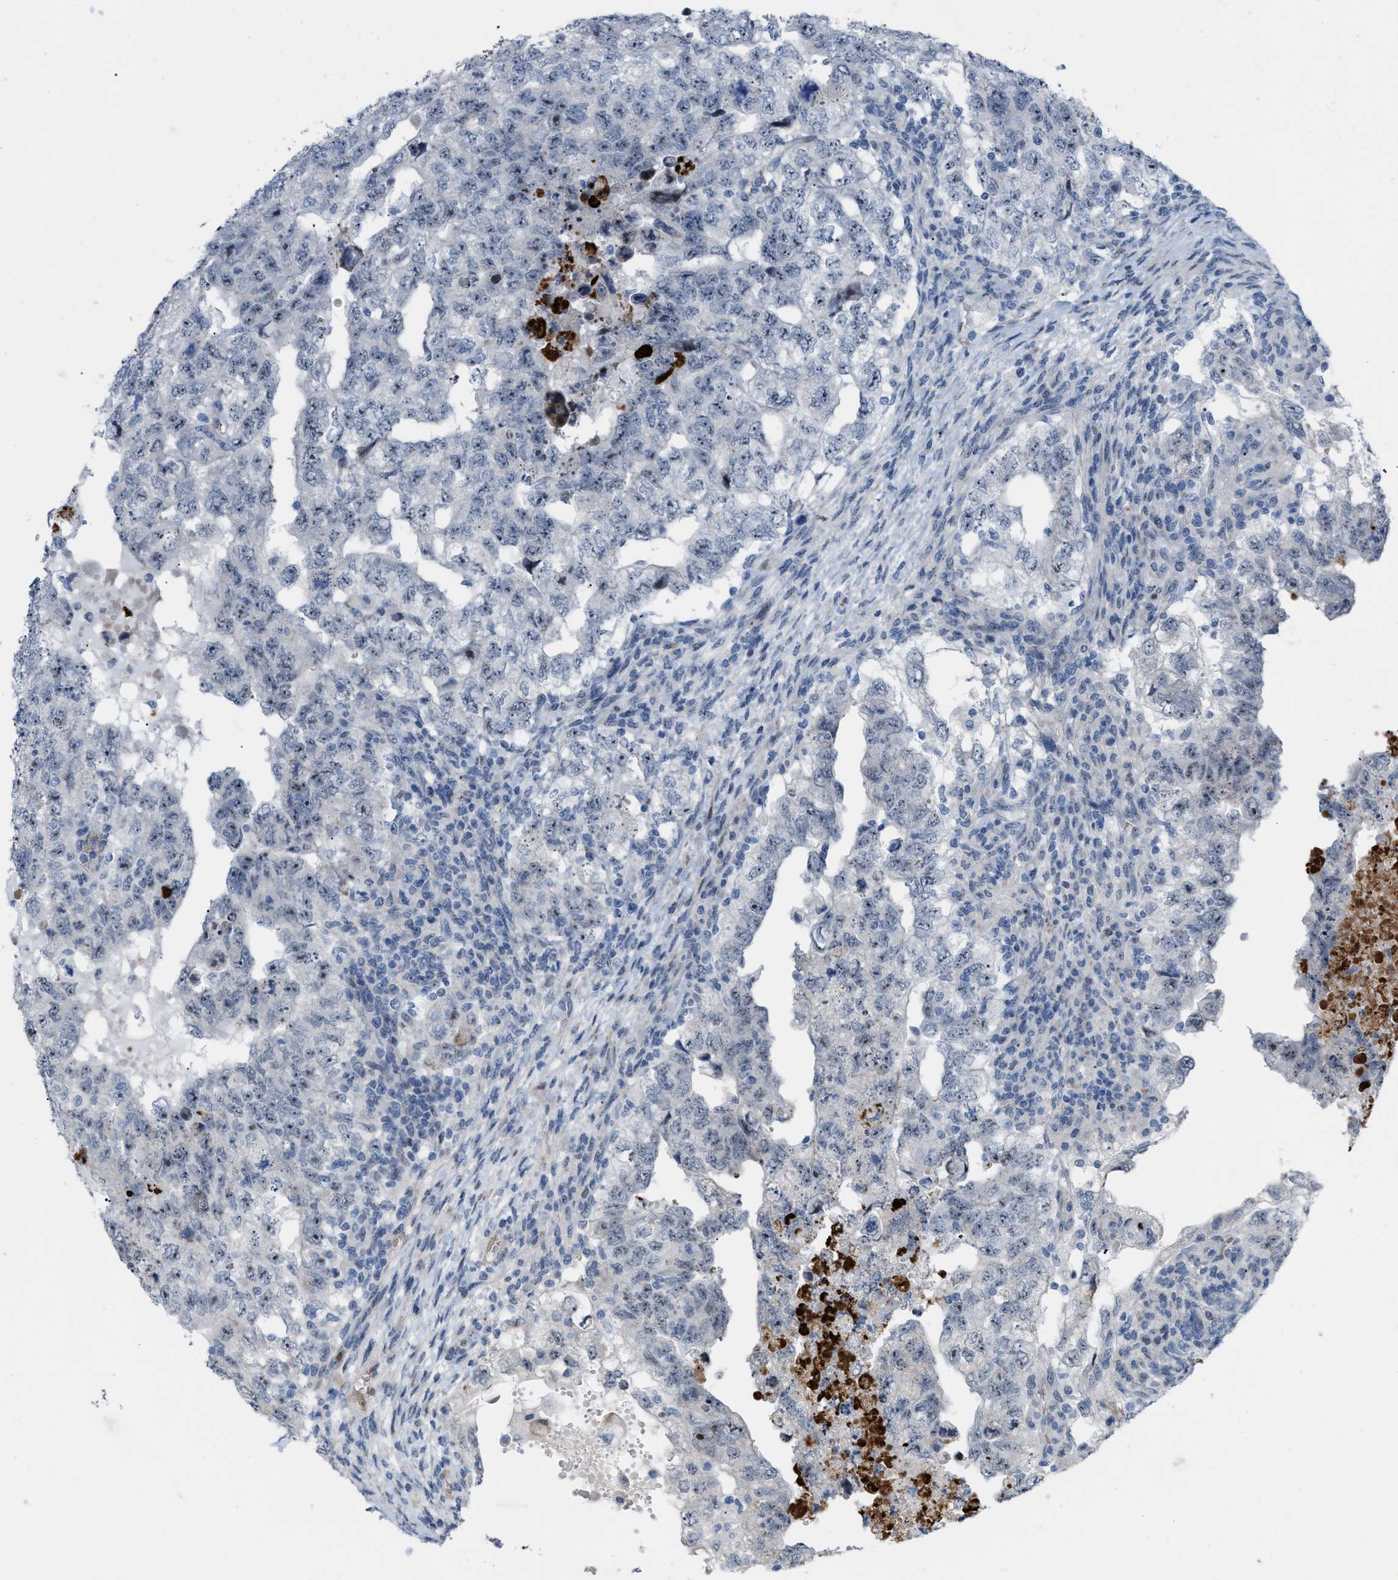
{"staining": {"intensity": "moderate", "quantity": ">75%", "location": "nuclear"}, "tissue": "testis cancer", "cell_type": "Tumor cells", "image_type": "cancer", "snomed": [{"axis": "morphology", "description": "Carcinoma, Embryonal, NOS"}, {"axis": "topography", "description": "Testis"}], "caption": "Tumor cells exhibit medium levels of moderate nuclear staining in approximately >75% of cells in human testis embryonal carcinoma. Immunohistochemistry (ihc) stains the protein in brown and the nuclei are stained blue.", "gene": "POLR1F", "patient": {"sex": "male", "age": 36}}